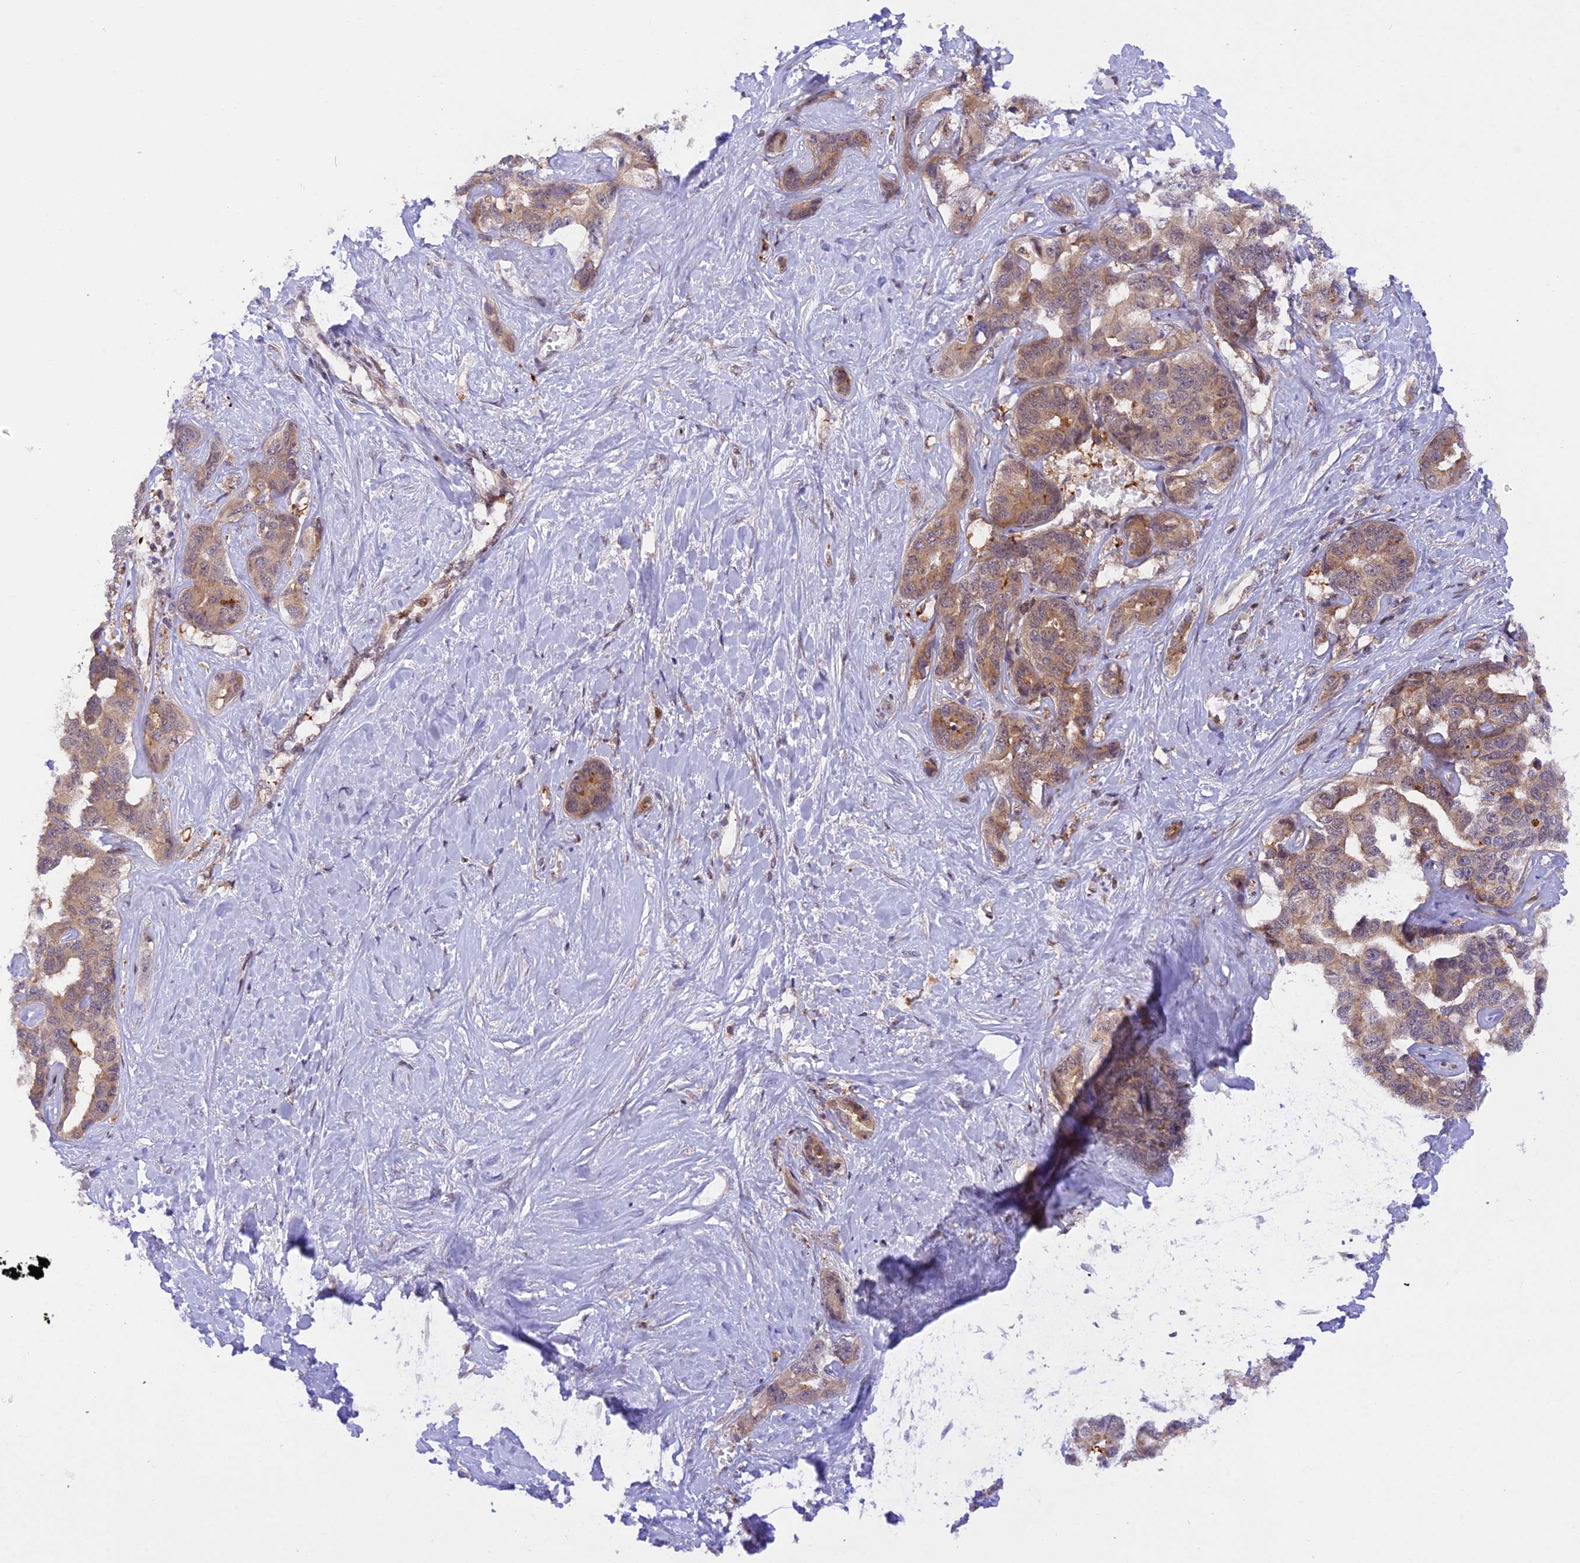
{"staining": {"intensity": "moderate", "quantity": "<25%", "location": "cytoplasmic/membranous"}, "tissue": "liver cancer", "cell_type": "Tumor cells", "image_type": "cancer", "snomed": [{"axis": "morphology", "description": "Cholangiocarcinoma"}, {"axis": "topography", "description": "Liver"}], "caption": "A photomicrograph of human liver cholangiocarcinoma stained for a protein exhibits moderate cytoplasmic/membranous brown staining in tumor cells.", "gene": "SAMD4A", "patient": {"sex": "male", "age": 59}}